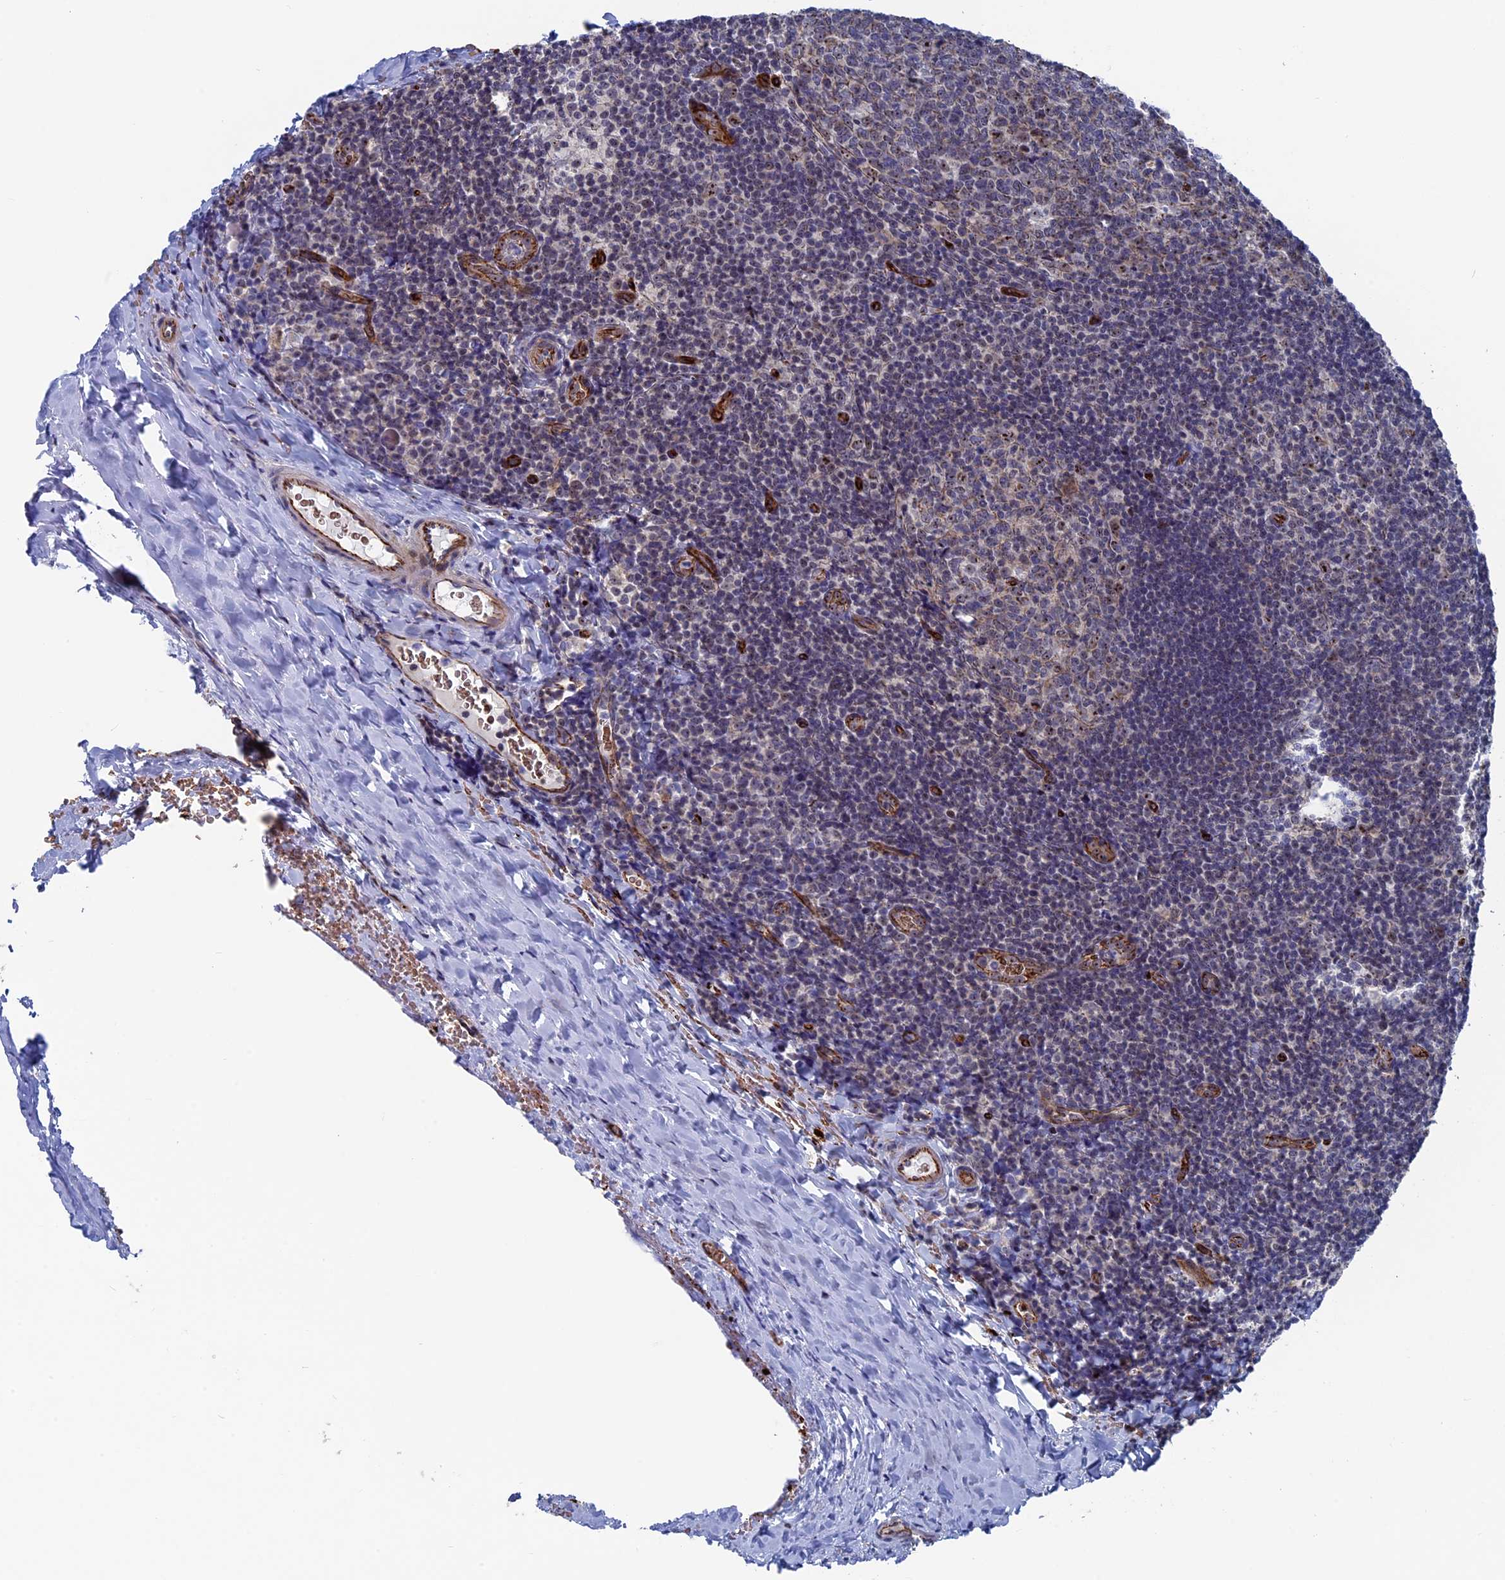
{"staining": {"intensity": "weak", "quantity": "25%-75%", "location": "nuclear"}, "tissue": "tonsil", "cell_type": "Germinal center cells", "image_type": "normal", "snomed": [{"axis": "morphology", "description": "Normal tissue, NOS"}, {"axis": "topography", "description": "Tonsil"}], "caption": "Immunohistochemical staining of unremarkable tonsil demonstrates weak nuclear protein positivity in approximately 25%-75% of germinal center cells.", "gene": "EXOSC9", "patient": {"sex": "male", "age": 17}}